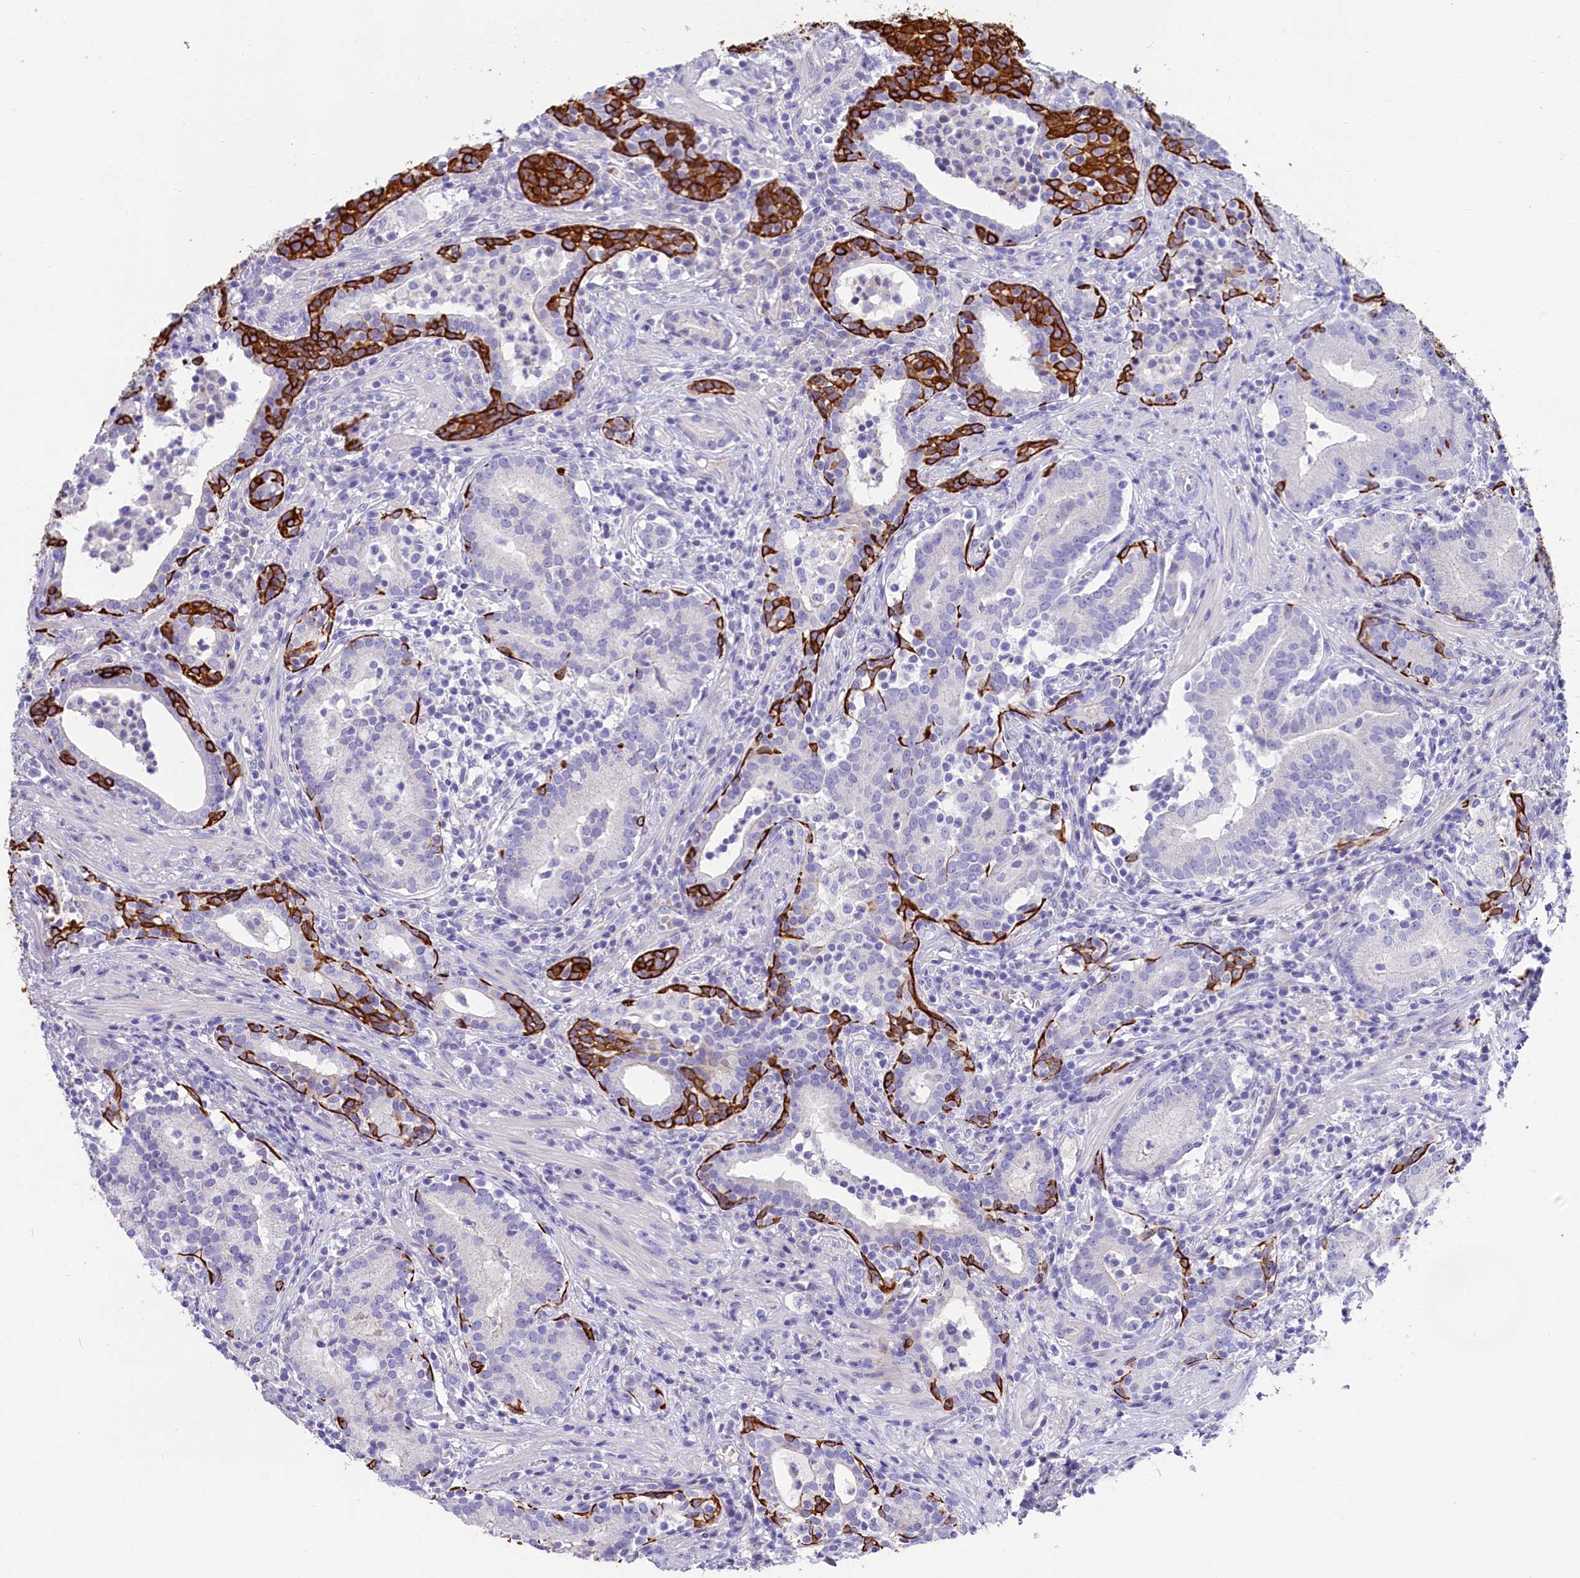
{"staining": {"intensity": "negative", "quantity": "none", "location": "none"}, "tissue": "prostate cancer", "cell_type": "Tumor cells", "image_type": "cancer", "snomed": [{"axis": "morphology", "description": "Adenocarcinoma, High grade"}, {"axis": "topography", "description": "Prostate"}], "caption": "Immunohistochemistry (IHC) of human high-grade adenocarcinoma (prostate) demonstrates no positivity in tumor cells.", "gene": "SULT2A1", "patient": {"sex": "male", "age": 67}}